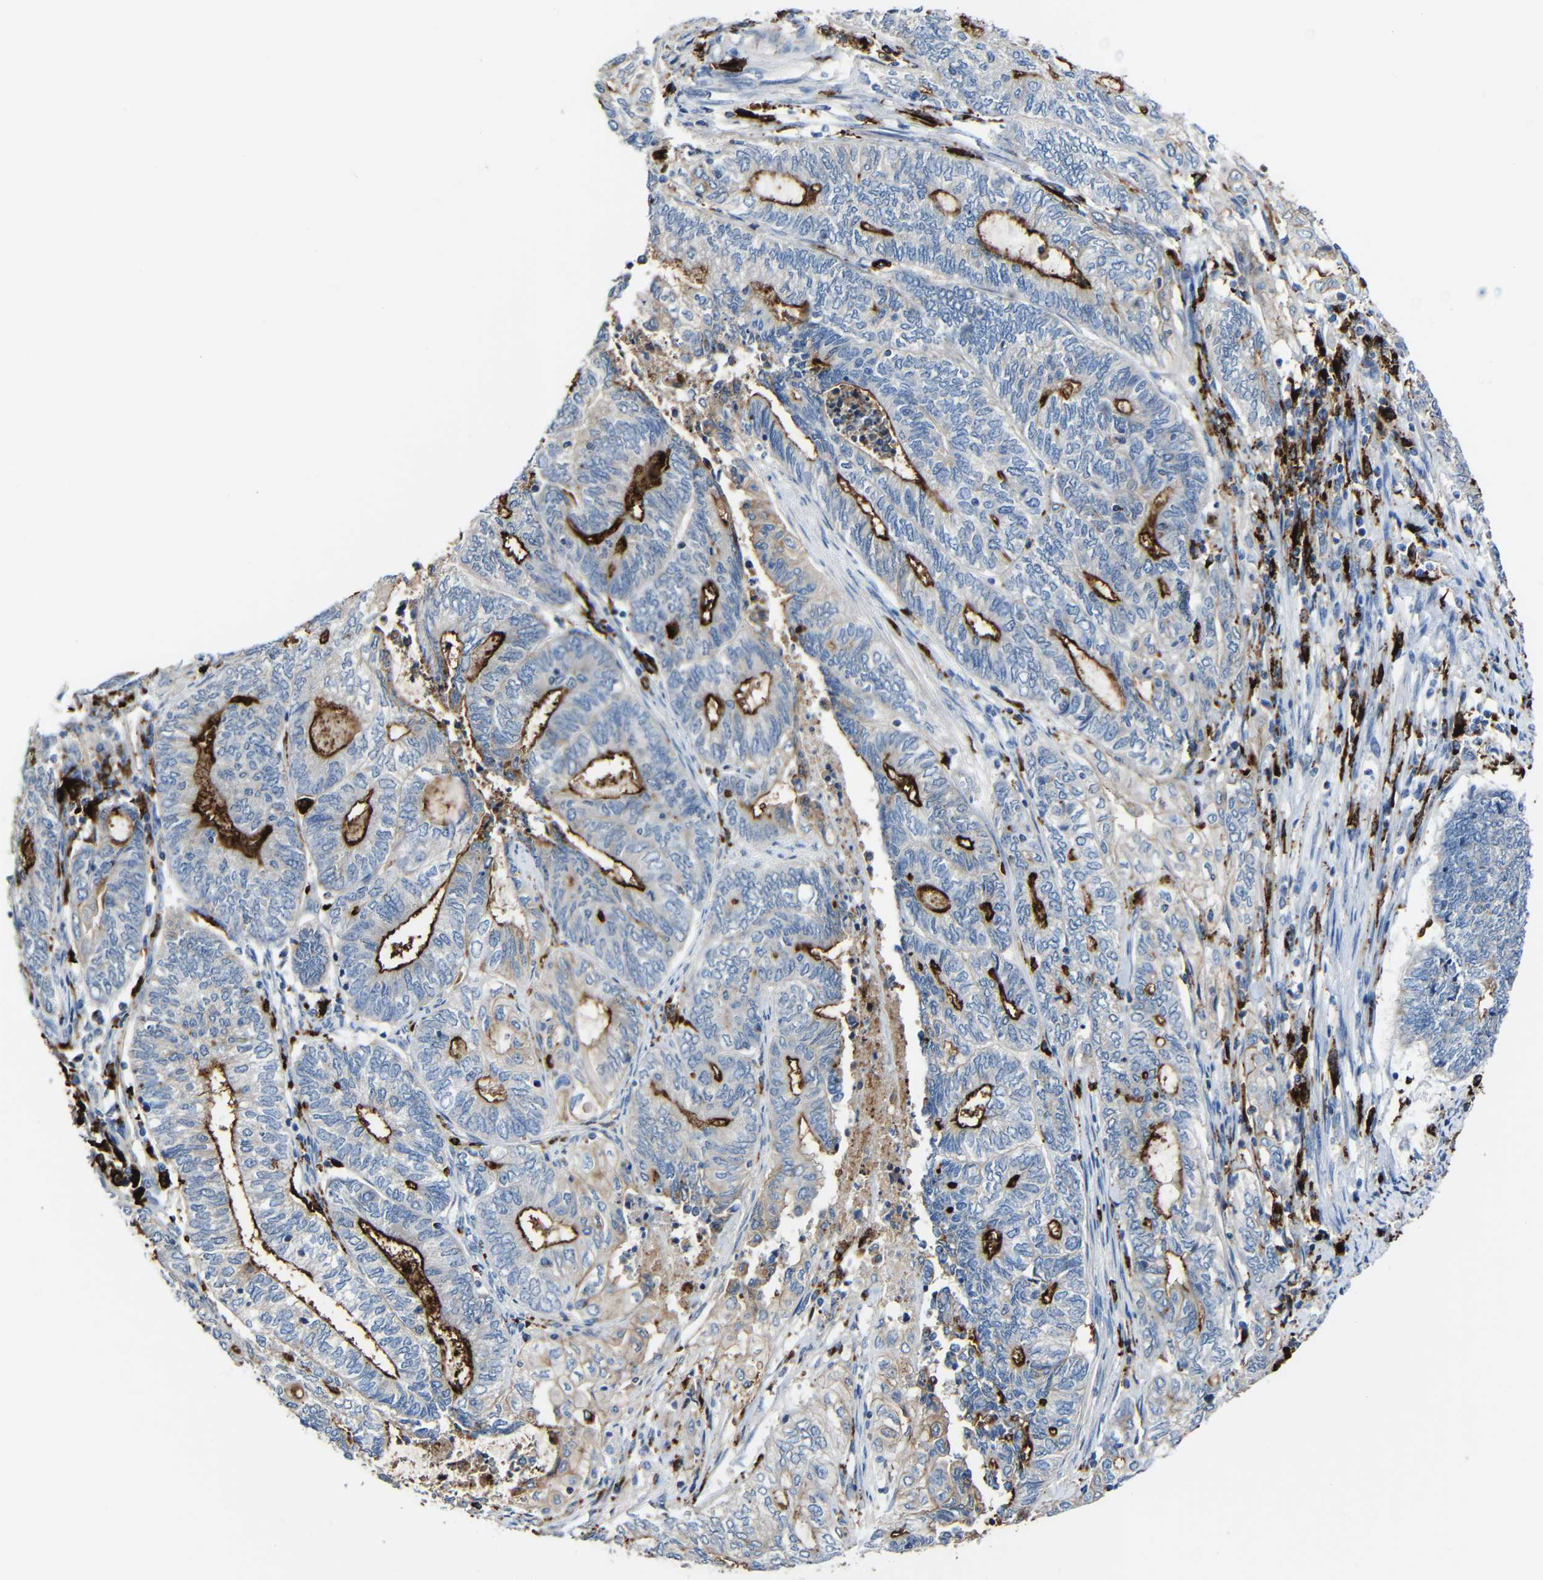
{"staining": {"intensity": "strong", "quantity": "25%-75%", "location": "cytoplasmic/membranous"}, "tissue": "endometrial cancer", "cell_type": "Tumor cells", "image_type": "cancer", "snomed": [{"axis": "morphology", "description": "Adenocarcinoma, NOS"}, {"axis": "topography", "description": "Uterus"}, {"axis": "topography", "description": "Endometrium"}], "caption": "This image reveals immunohistochemistry staining of adenocarcinoma (endometrial), with high strong cytoplasmic/membranous staining in about 25%-75% of tumor cells.", "gene": "HLA-DMA", "patient": {"sex": "female", "age": 70}}